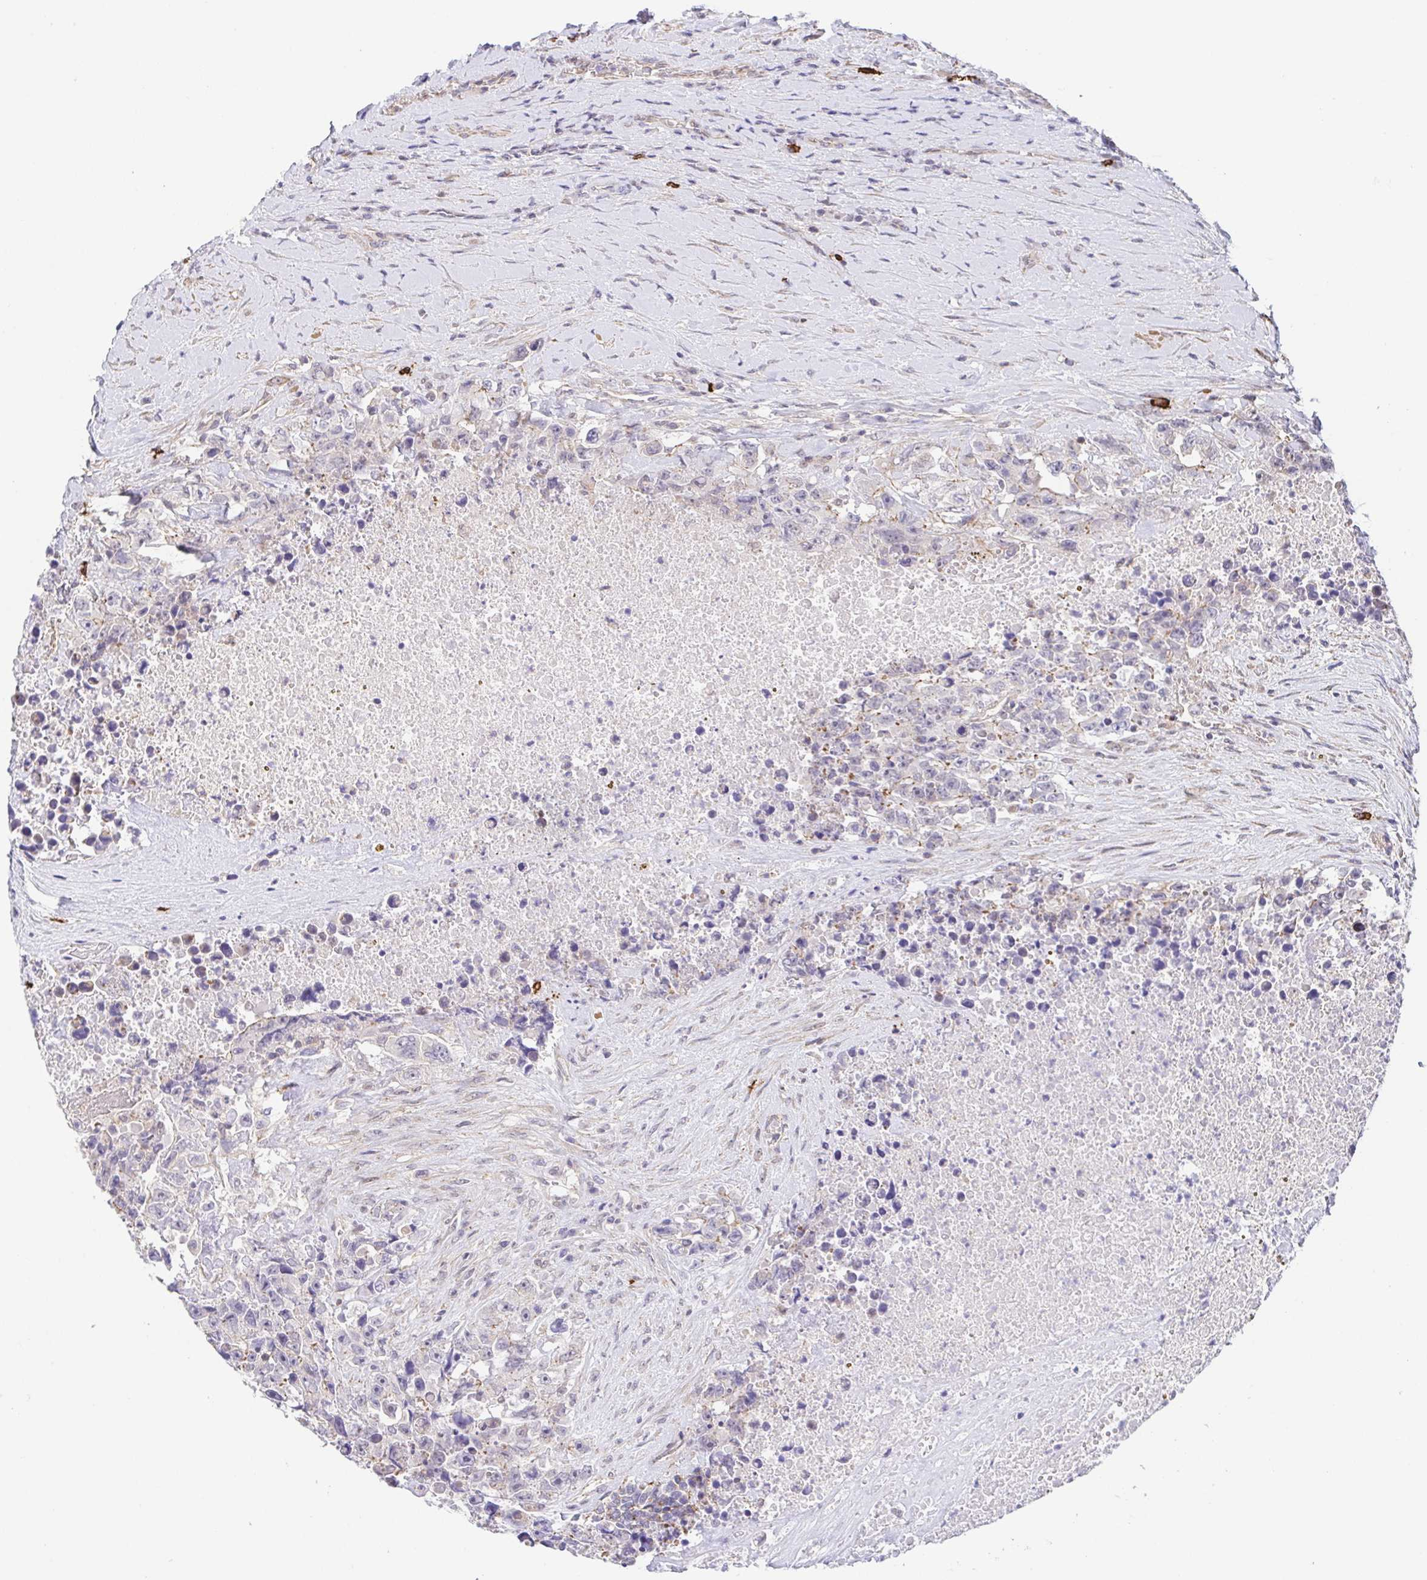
{"staining": {"intensity": "negative", "quantity": "none", "location": "none"}, "tissue": "testis cancer", "cell_type": "Tumor cells", "image_type": "cancer", "snomed": [{"axis": "morphology", "description": "Carcinoma, Embryonal, NOS"}, {"axis": "topography", "description": "Testis"}], "caption": "Testis cancer (embryonal carcinoma) stained for a protein using IHC reveals no staining tumor cells.", "gene": "PREPL", "patient": {"sex": "male", "age": 24}}